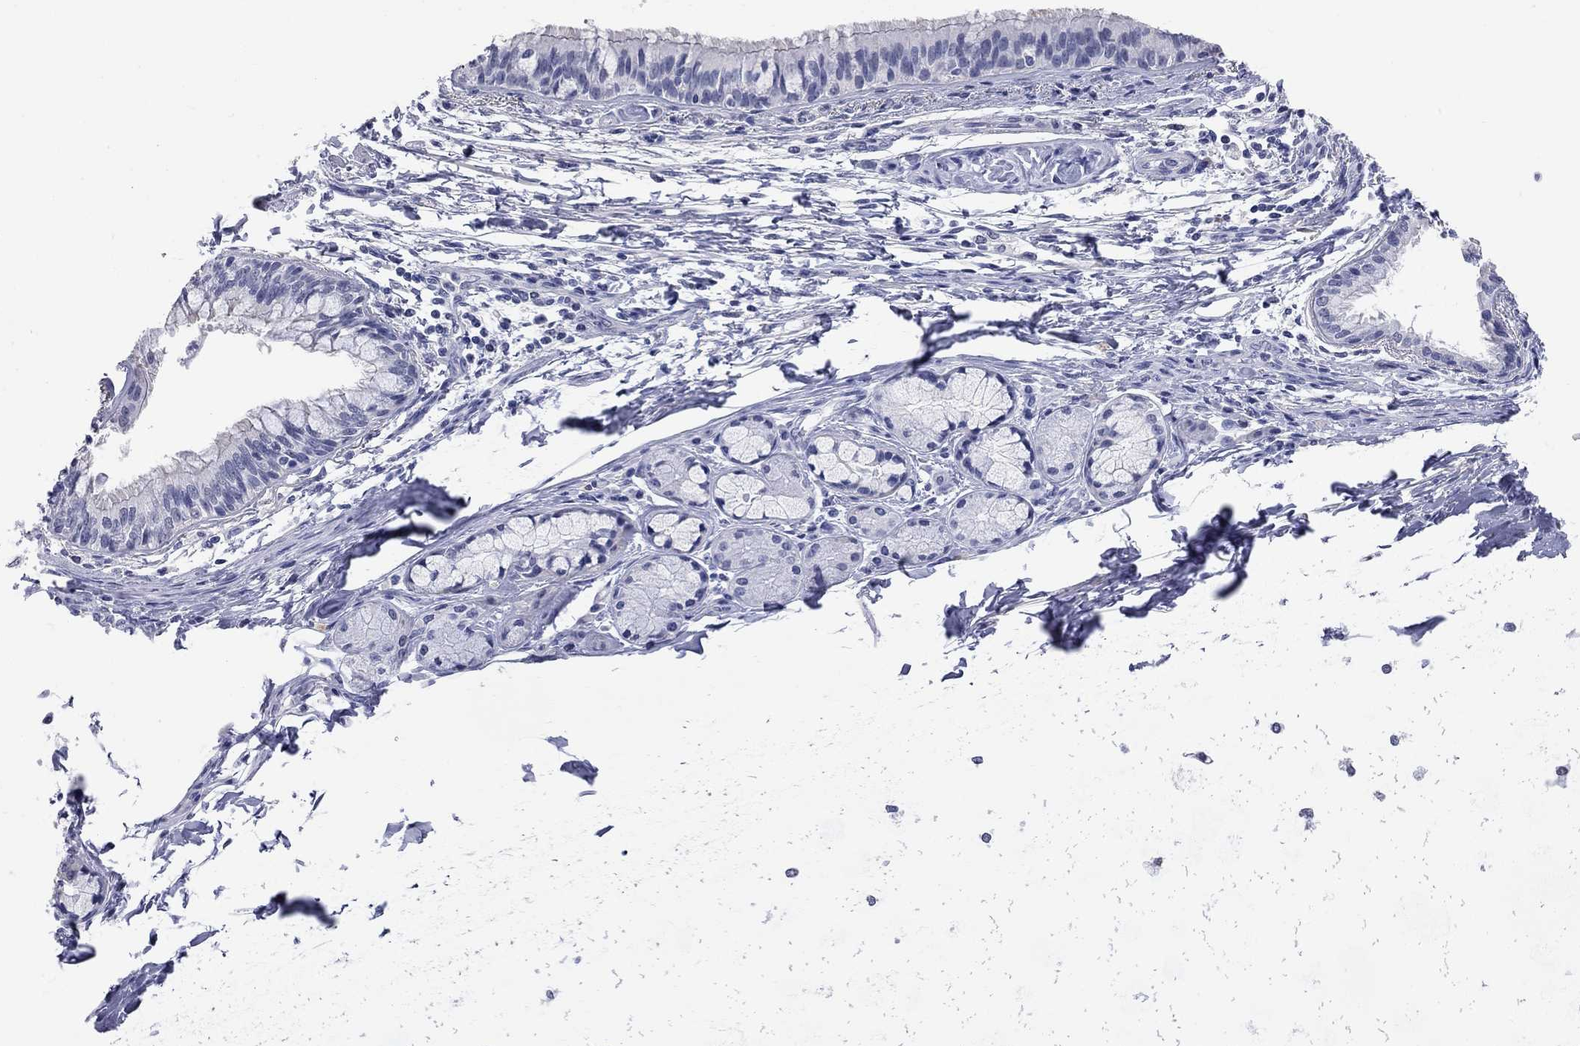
{"staining": {"intensity": "negative", "quantity": "none", "location": "none"}, "tissue": "bronchus", "cell_type": "Respiratory epithelial cells", "image_type": "normal", "snomed": [{"axis": "morphology", "description": "Normal tissue, NOS"}, {"axis": "morphology", "description": "Squamous cell carcinoma, NOS"}, {"axis": "topography", "description": "Bronchus"}, {"axis": "topography", "description": "Lung"}], "caption": "Respiratory epithelial cells are negative for protein expression in unremarkable human bronchus. (Stains: DAB (3,3'-diaminobenzidine) immunohistochemistry with hematoxylin counter stain, Microscopy: brightfield microscopy at high magnification).", "gene": "FAM221B", "patient": {"sex": "male", "age": 69}}